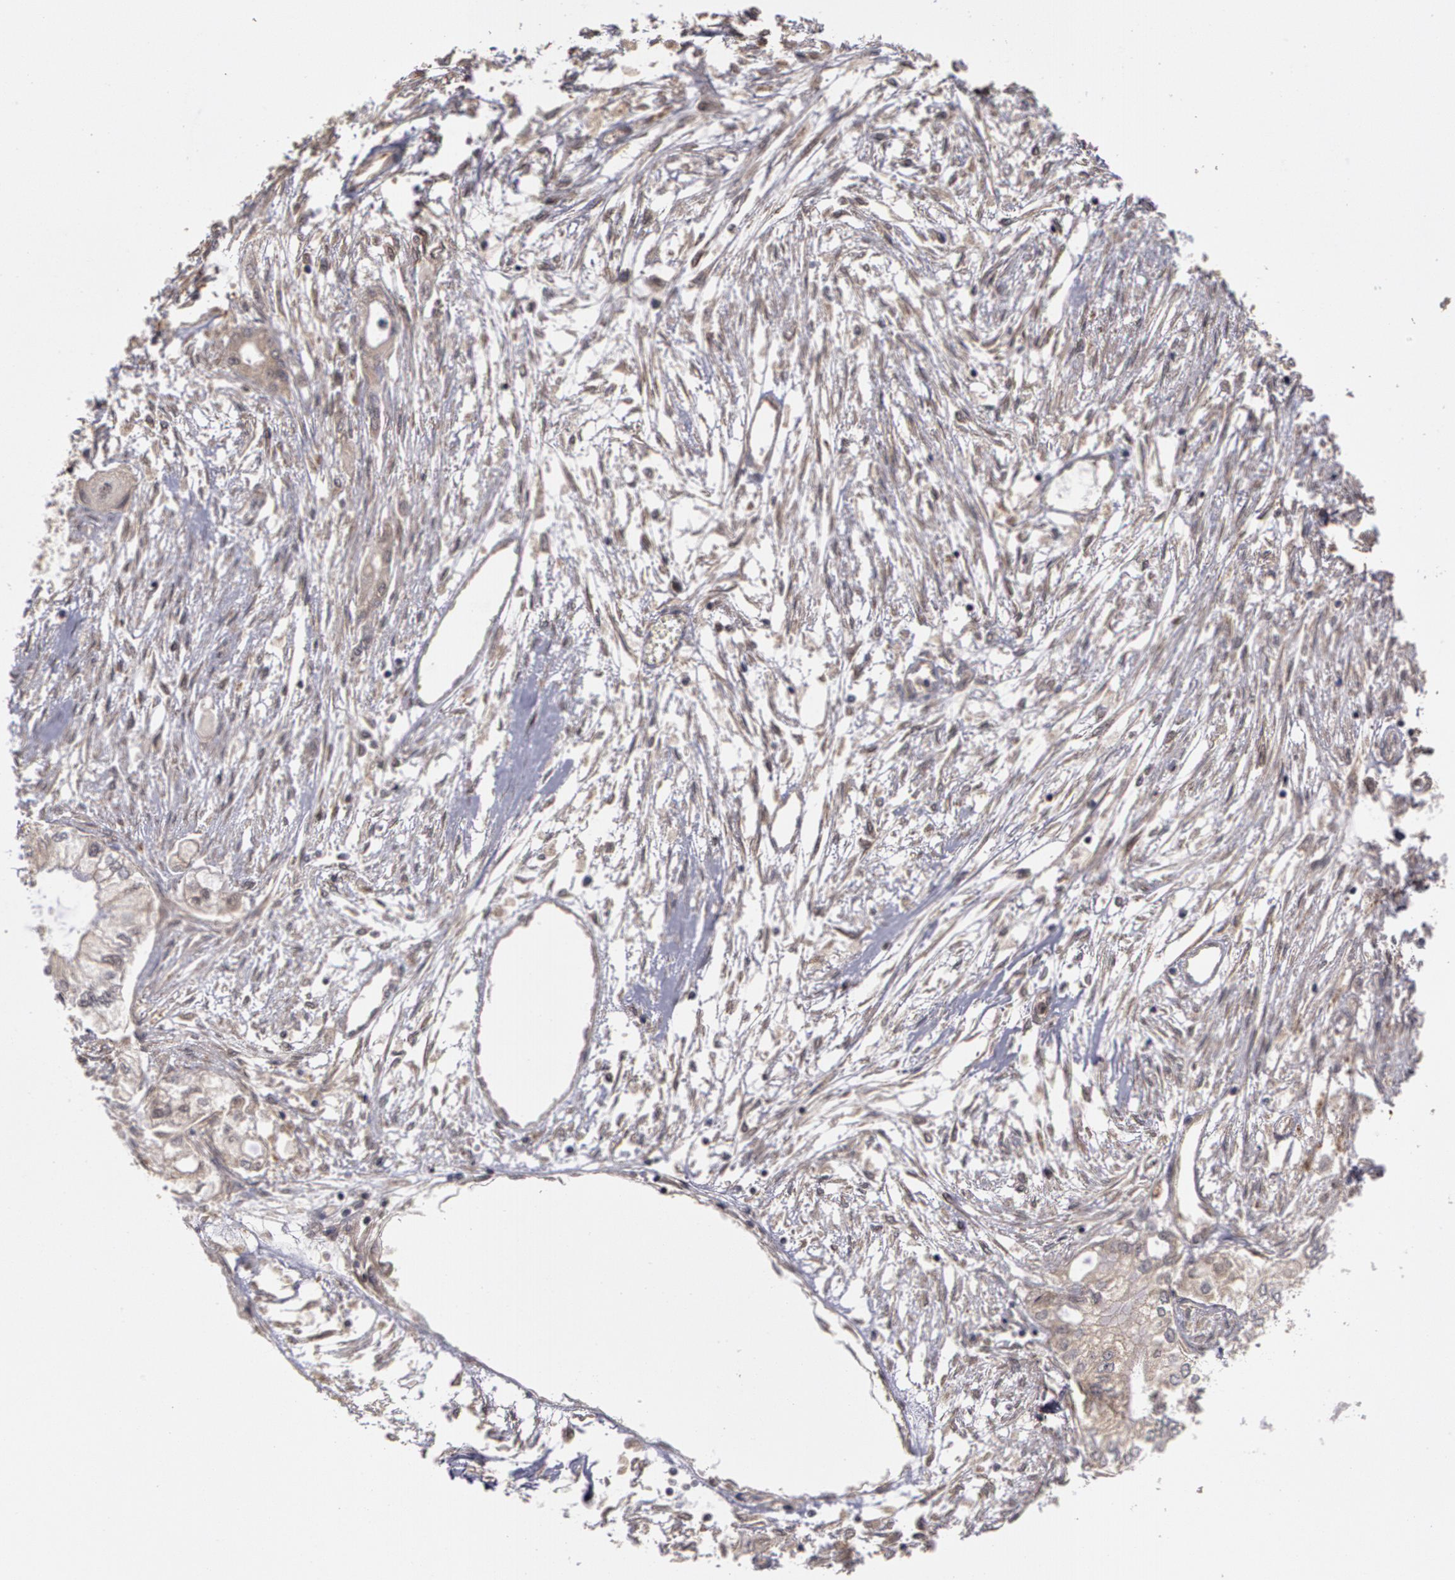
{"staining": {"intensity": "weak", "quantity": ">75%", "location": "cytoplasmic/membranous"}, "tissue": "pancreatic cancer", "cell_type": "Tumor cells", "image_type": "cancer", "snomed": [{"axis": "morphology", "description": "Adenocarcinoma, NOS"}, {"axis": "topography", "description": "Pancreas"}], "caption": "Human pancreatic cancer stained for a protein (brown) displays weak cytoplasmic/membranous positive staining in approximately >75% of tumor cells.", "gene": "GLIS1", "patient": {"sex": "male", "age": 79}}